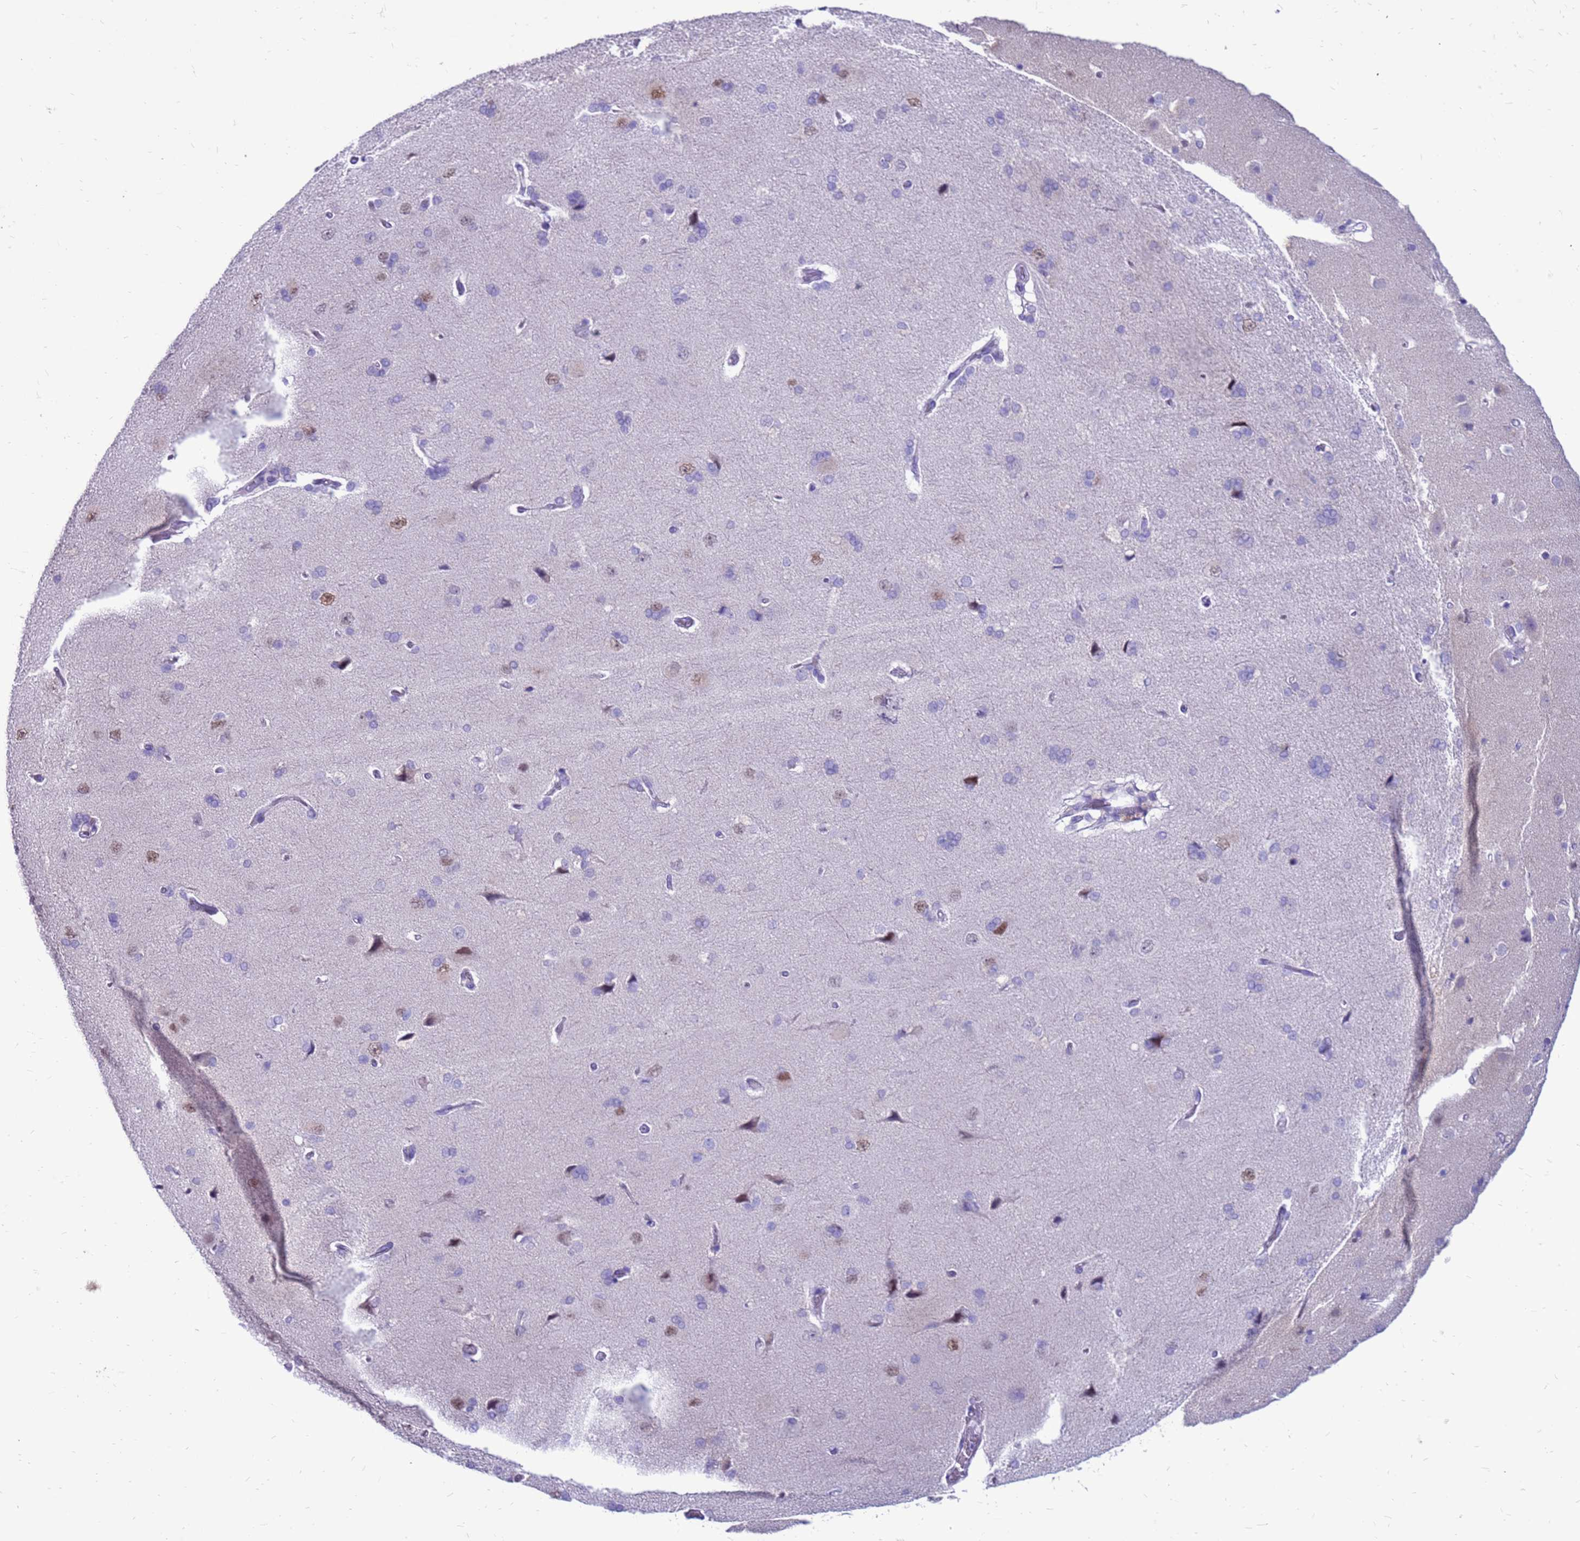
{"staining": {"intensity": "negative", "quantity": "none", "location": "none"}, "tissue": "cerebral cortex", "cell_type": "Endothelial cells", "image_type": "normal", "snomed": [{"axis": "morphology", "description": "Normal tissue, NOS"}, {"axis": "topography", "description": "Cerebral cortex"}], "caption": "Endothelial cells show no significant protein staining in normal cerebral cortex. The staining is performed using DAB (3,3'-diaminobenzidine) brown chromogen with nuclei counter-stained in using hematoxylin.", "gene": "PDE10A", "patient": {"sex": "male", "age": 62}}